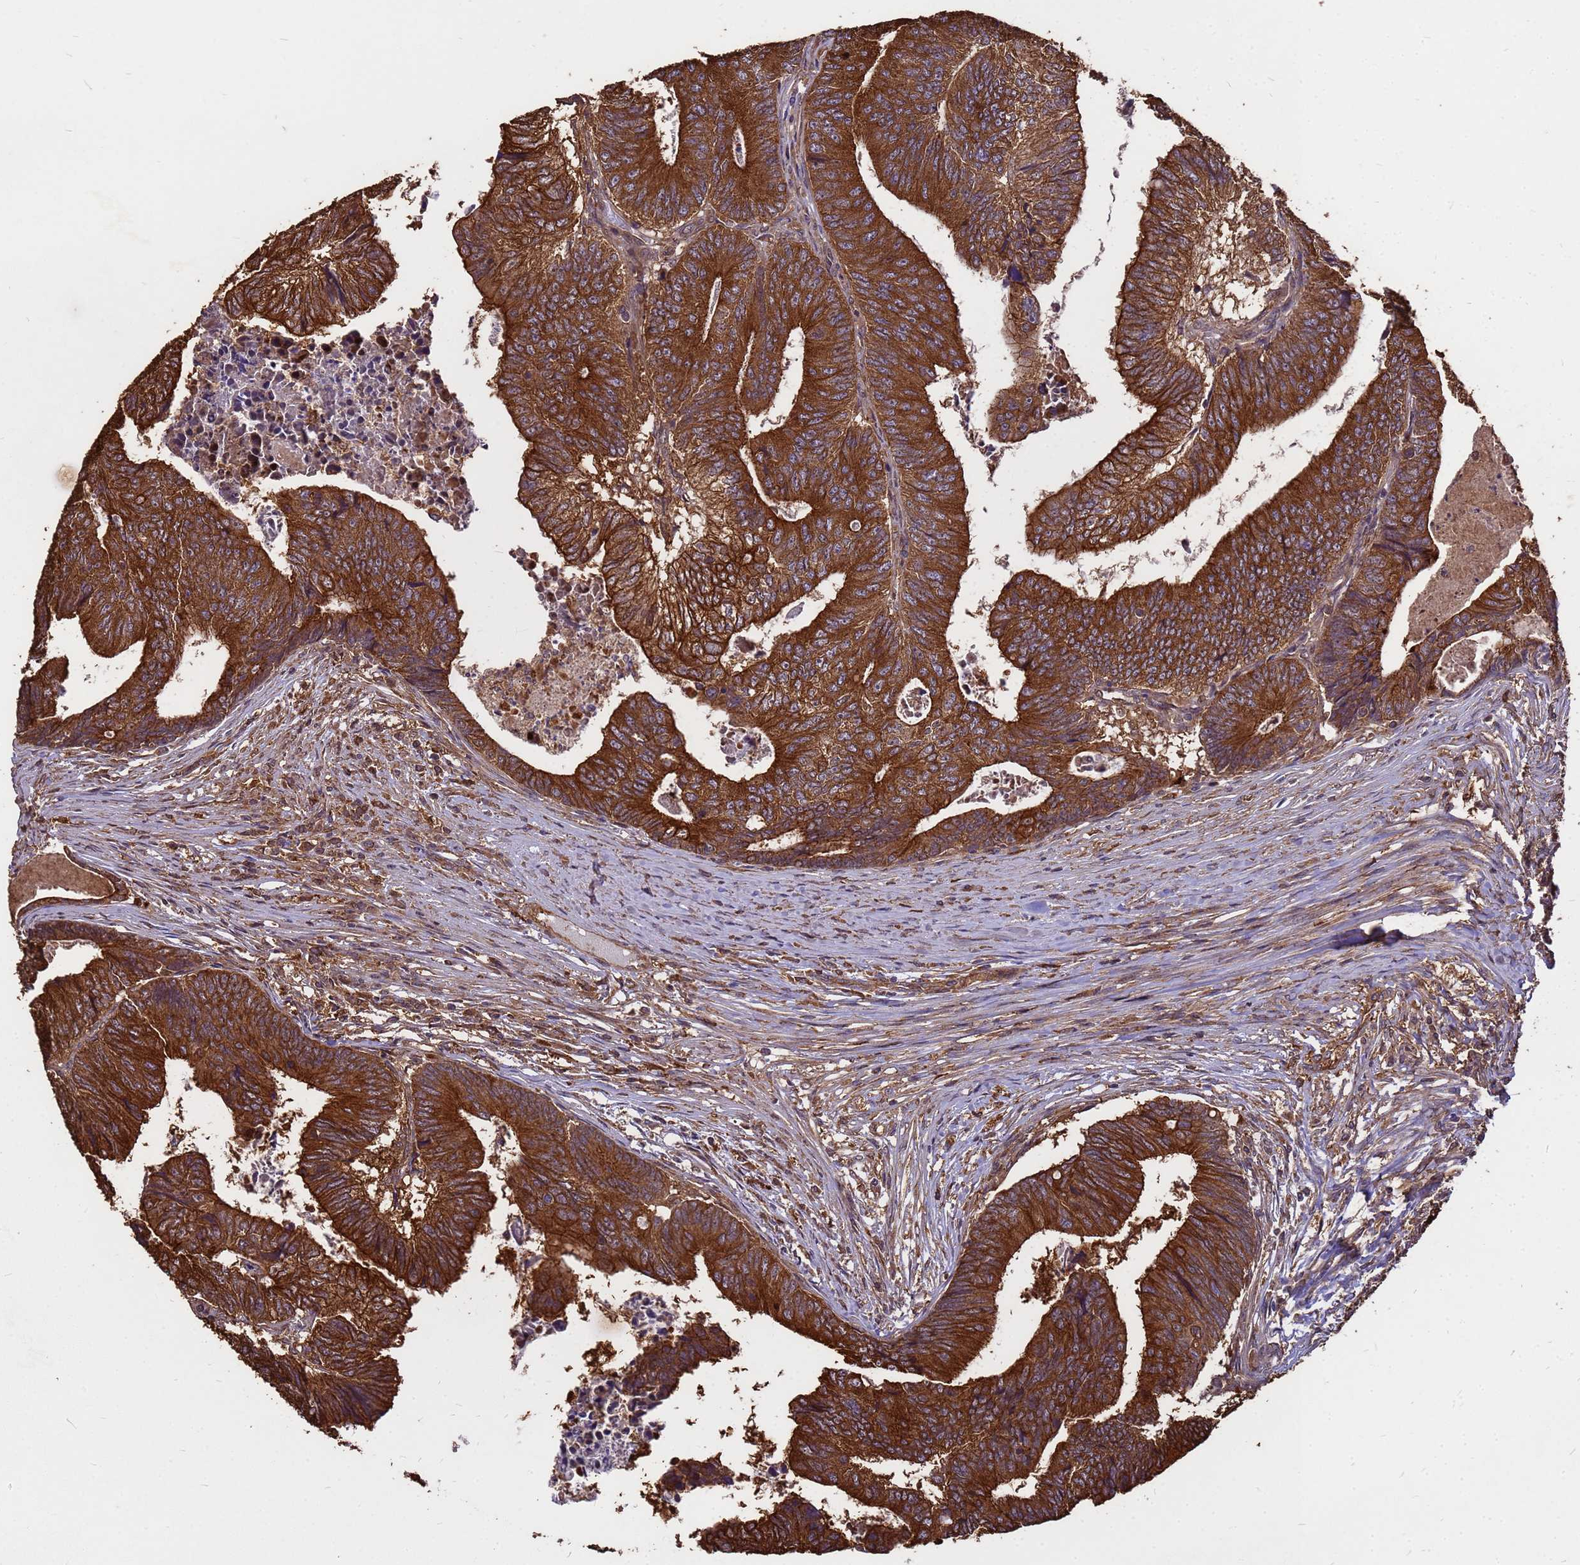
{"staining": {"intensity": "strong", "quantity": ">75%", "location": "cytoplasmic/membranous"}, "tissue": "colorectal cancer", "cell_type": "Tumor cells", "image_type": "cancer", "snomed": [{"axis": "morphology", "description": "Adenocarcinoma, NOS"}, {"axis": "topography", "description": "Colon"}], "caption": "Brown immunohistochemical staining in colorectal cancer demonstrates strong cytoplasmic/membranous positivity in approximately >75% of tumor cells.", "gene": "ZNF618", "patient": {"sex": "female", "age": 67}}